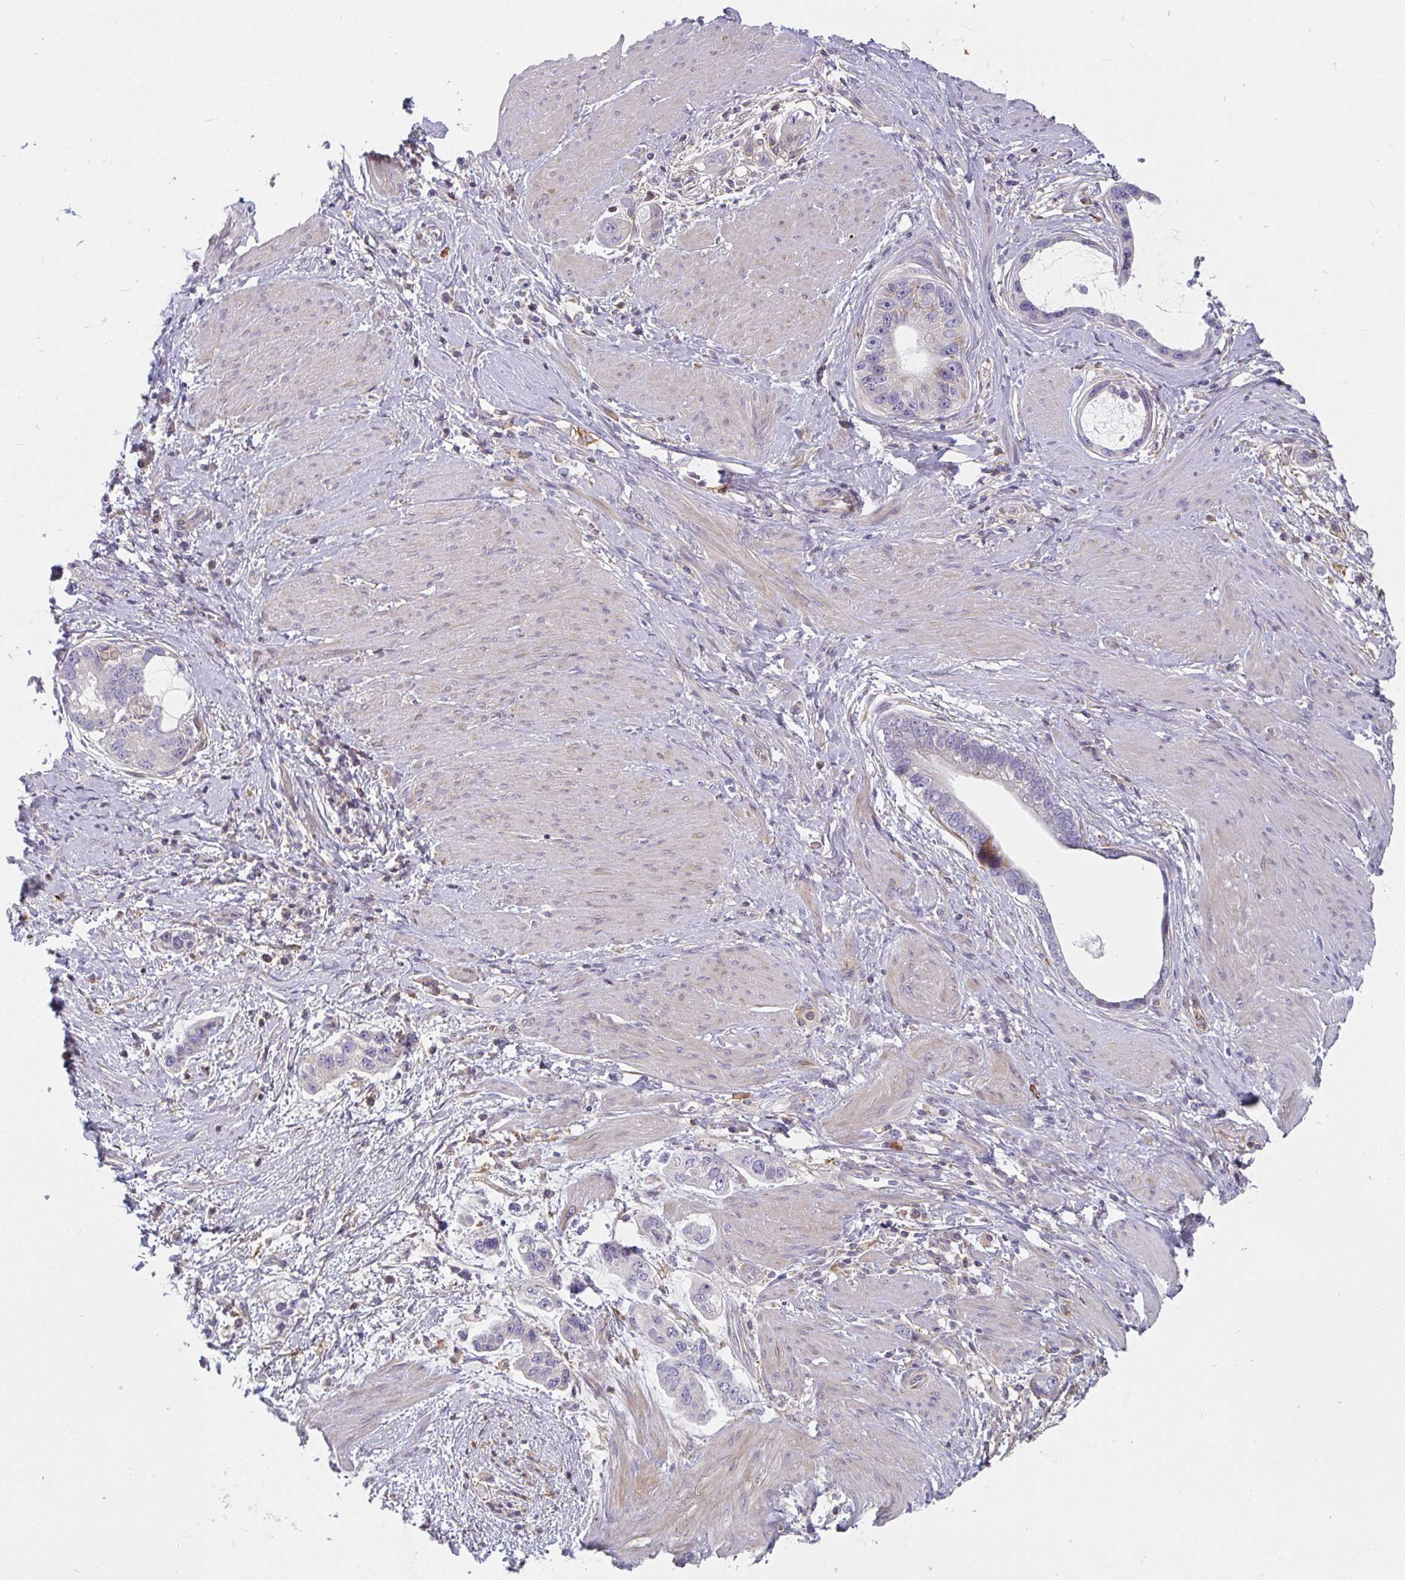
{"staining": {"intensity": "negative", "quantity": "none", "location": "none"}, "tissue": "stomach cancer", "cell_type": "Tumor cells", "image_type": "cancer", "snomed": [{"axis": "morphology", "description": "Adenocarcinoma, NOS"}, {"axis": "topography", "description": "Stomach, lower"}], "caption": "The image shows no significant positivity in tumor cells of stomach adenocarcinoma.", "gene": "CSF3R", "patient": {"sex": "female", "age": 93}}